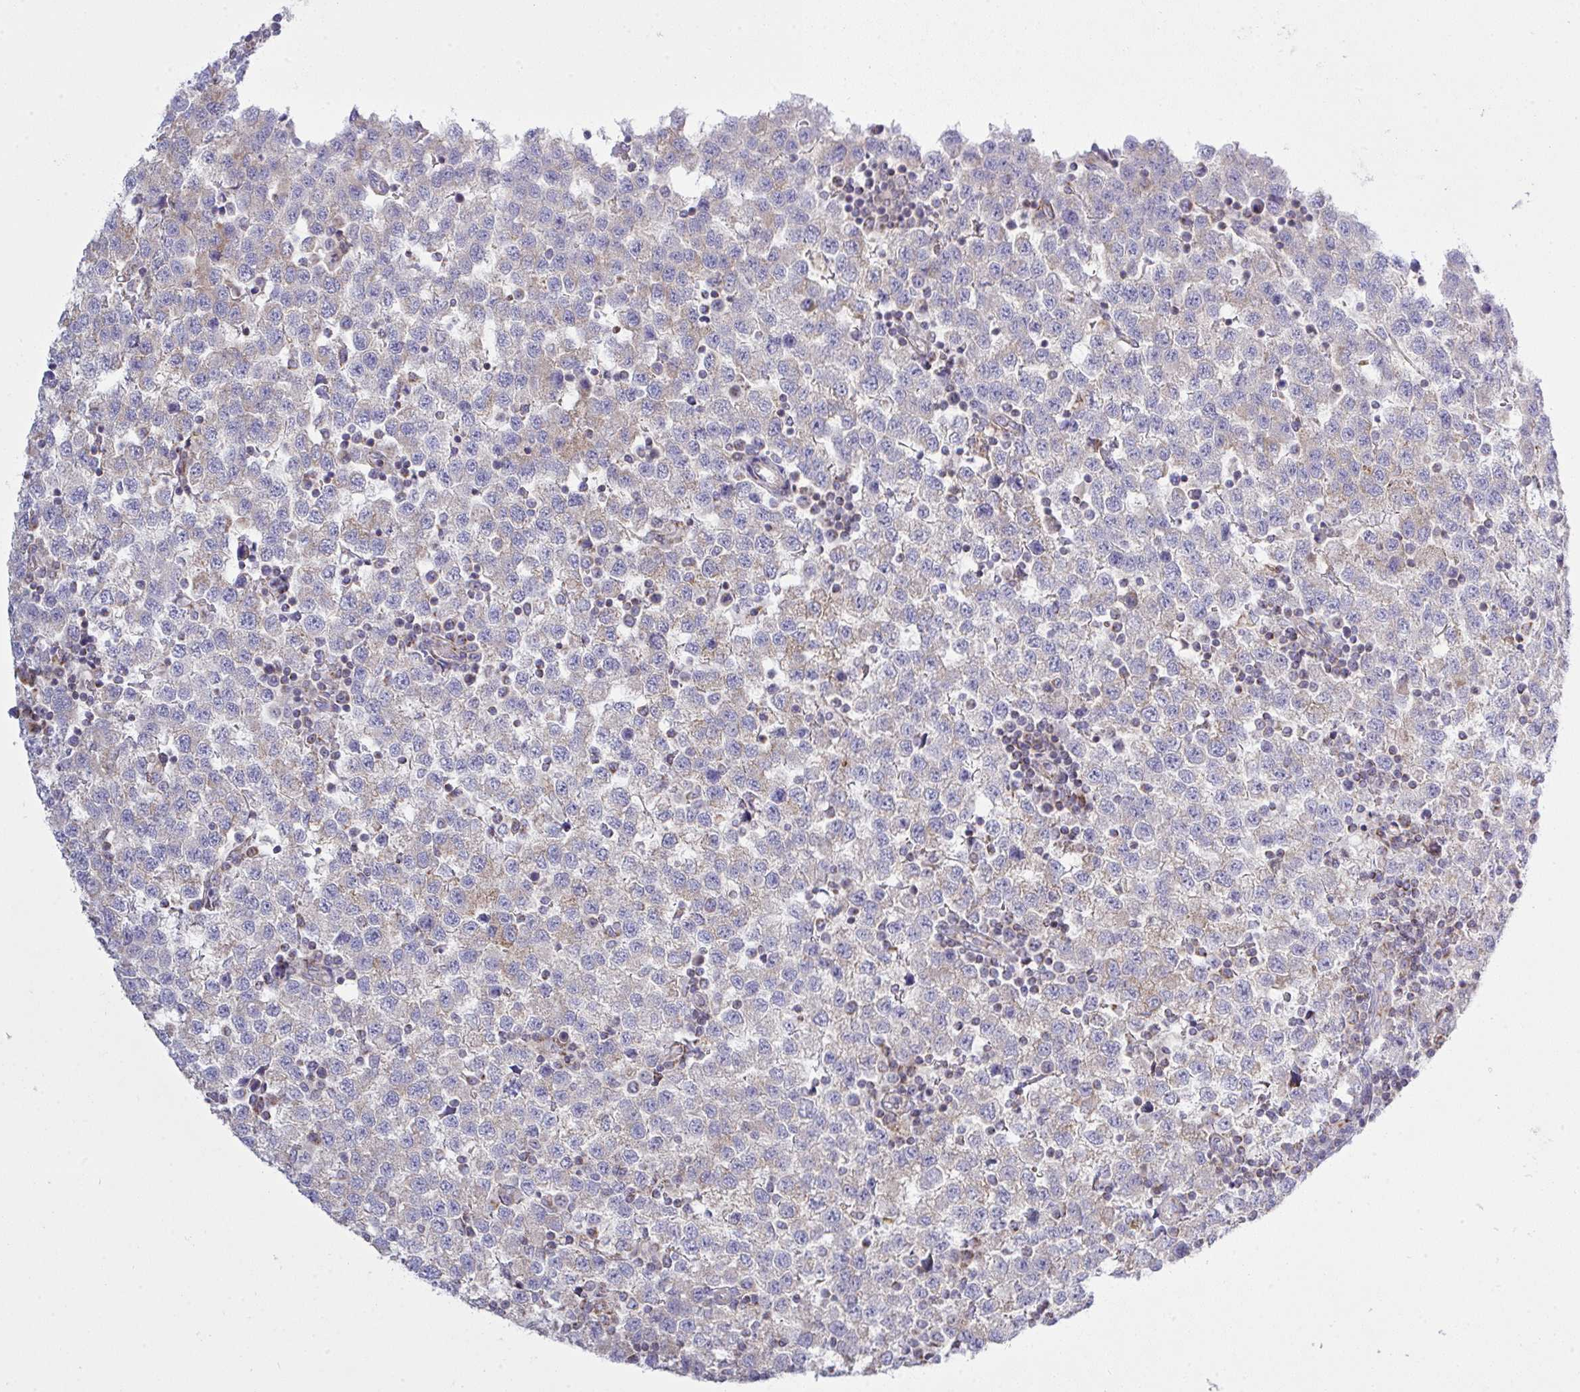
{"staining": {"intensity": "weak", "quantity": "<25%", "location": "cytoplasmic/membranous"}, "tissue": "testis cancer", "cell_type": "Tumor cells", "image_type": "cancer", "snomed": [{"axis": "morphology", "description": "Seminoma, NOS"}, {"axis": "topography", "description": "Testis"}], "caption": "An IHC photomicrograph of testis cancer (seminoma) is shown. There is no staining in tumor cells of testis cancer (seminoma). (IHC, brightfield microscopy, high magnification).", "gene": "NDUFA7", "patient": {"sex": "male", "age": 34}}